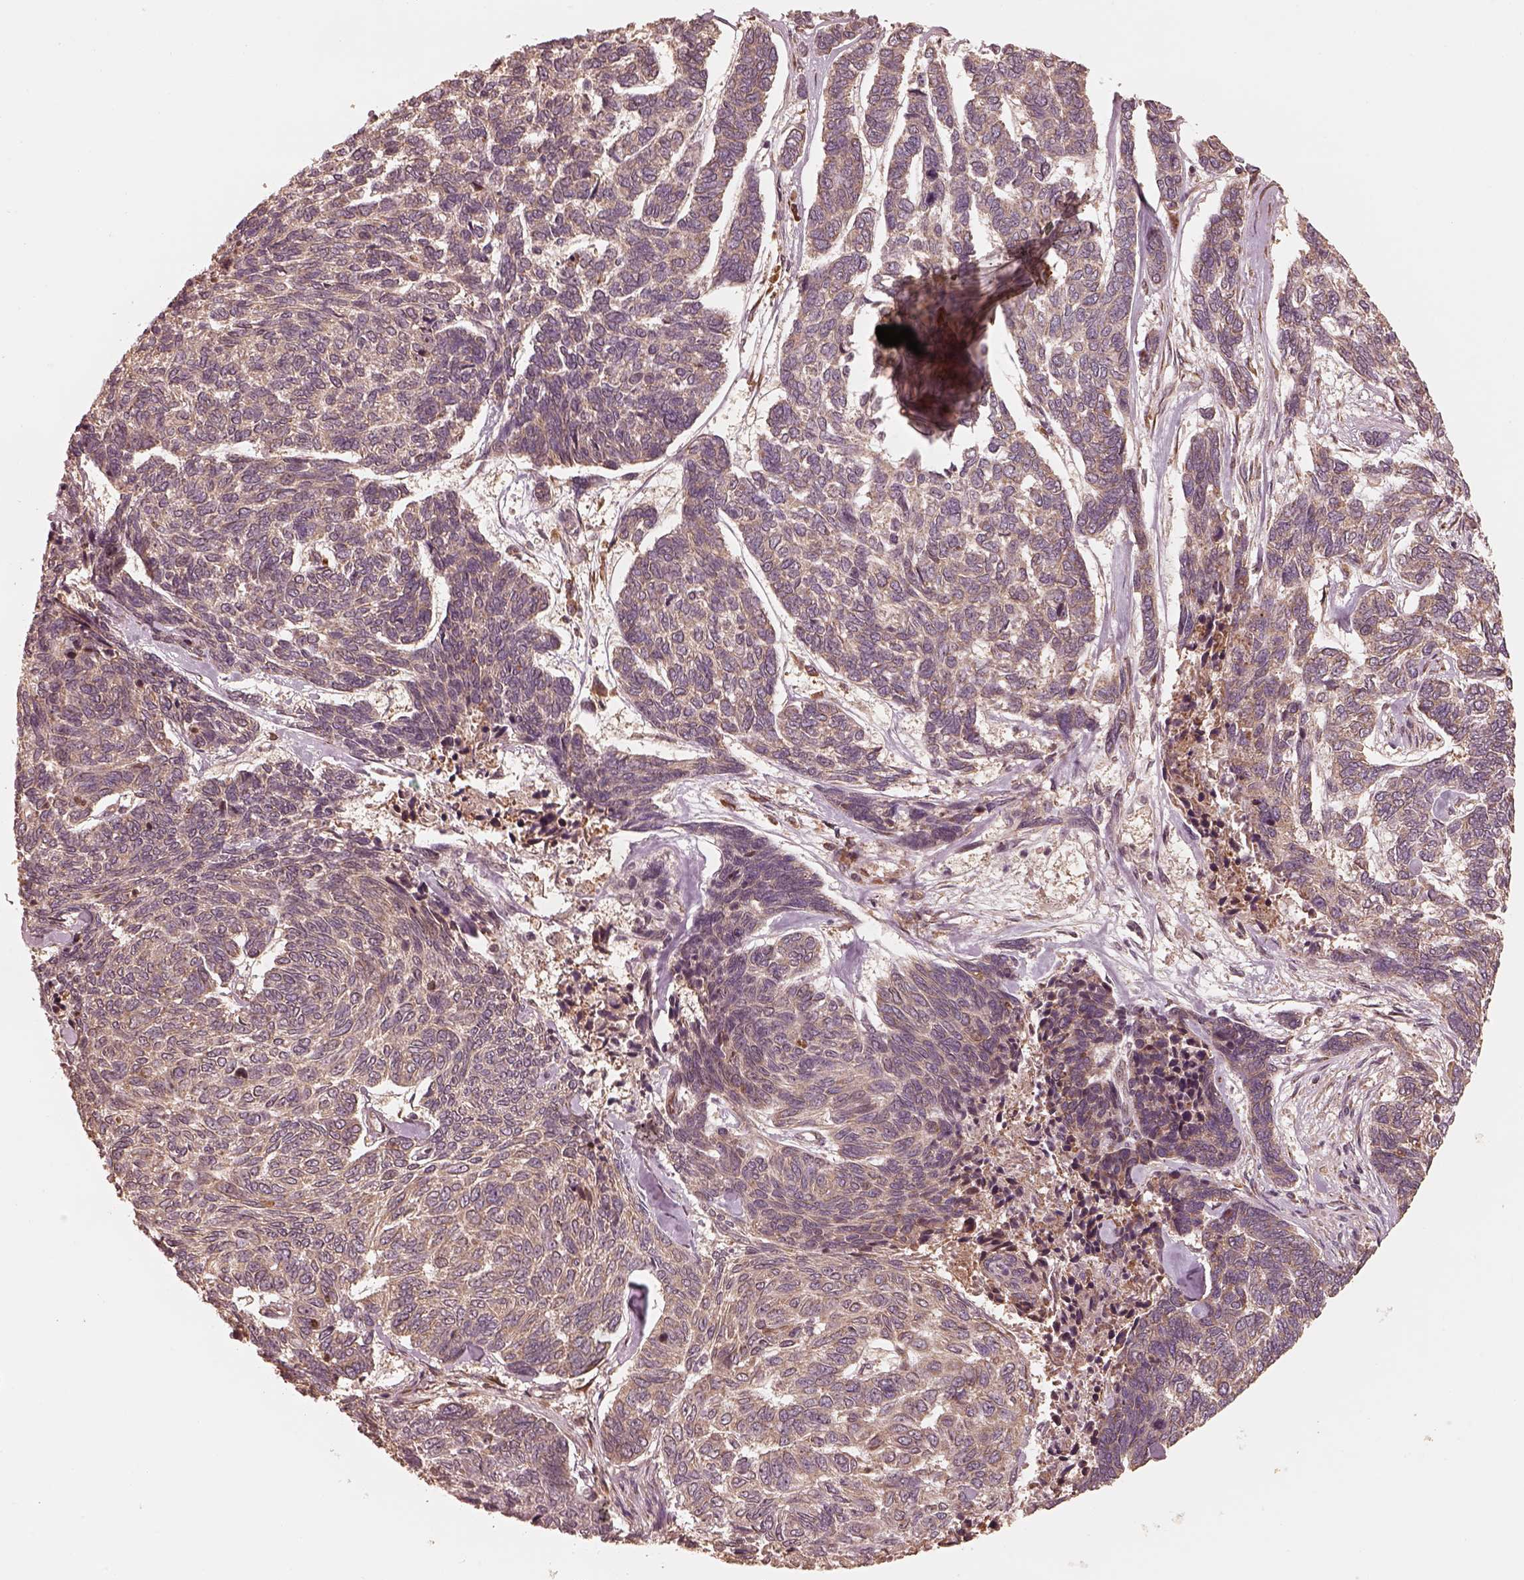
{"staining": {"intensity": "weak", "quantity": ">75%", "location": "cytoplasmic/membranous"}, "tissue": "skin cancer", "cell_type": "Tumor cells", "image_type": "cancer", "snomed": [{"axis": "morphology", "description": "Basal cell carcinoma"}, {"axis": "topography", "description": "Skin"}], "caption": "Immunohistochemical staining of human basal cell carcinoma (skin) displays weak cytoplasmic/membranous protein expression in approximately >75% of tumor cells.", "gene": "DNAJC25", "patient": {"sex": "female", "age": 65}}